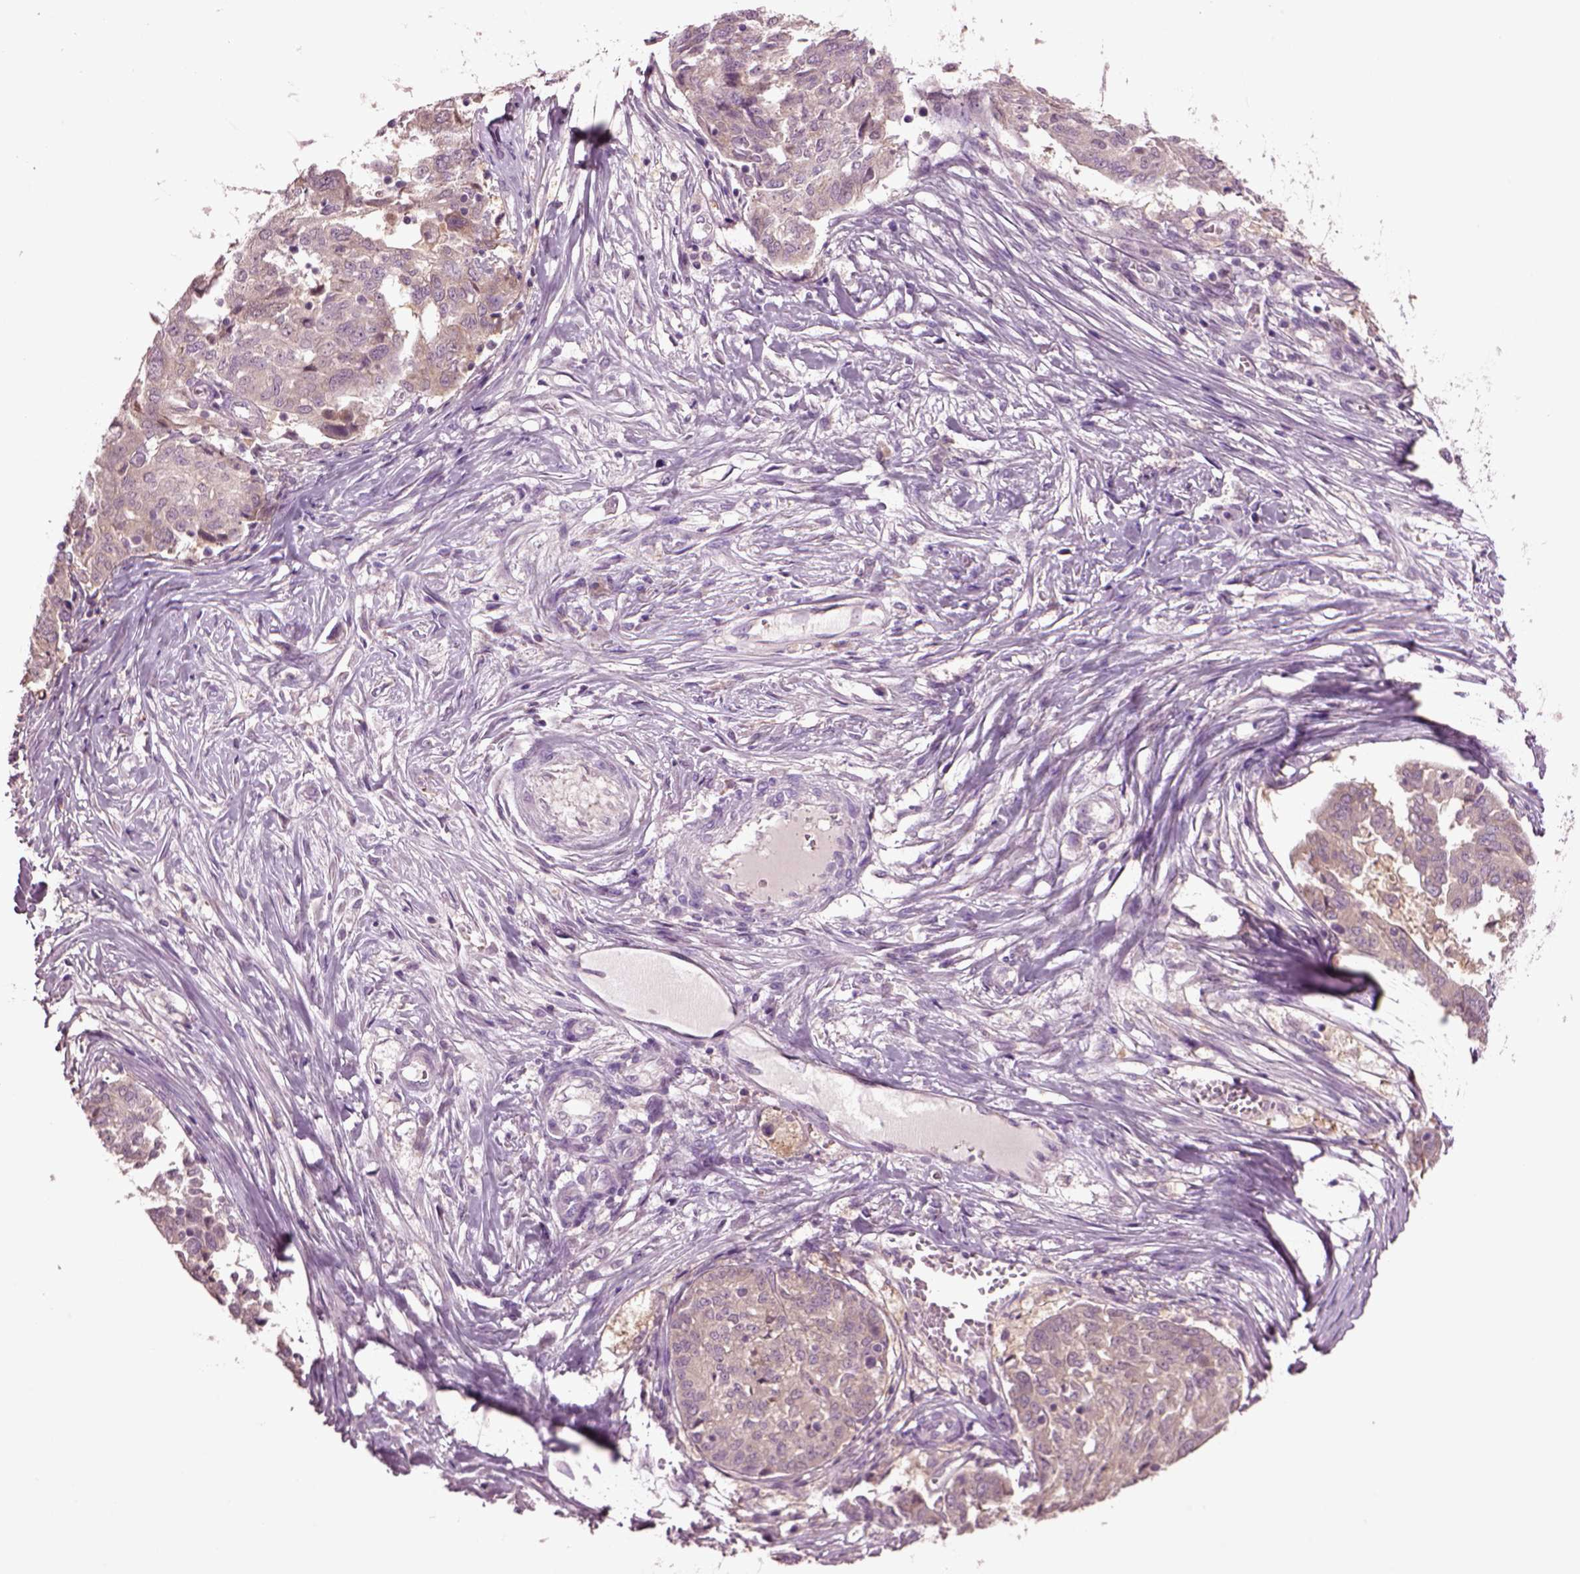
{"staining": {"intensity": "weak", "quantity": ">75%", "location": "cytoplasmic/membranous"}, "tissue": "ovarian cancer", "cell_type": "Tumor cells", "image_type": "cancer", "snomed": [{"axis": "morphology", "description": "Cystadenocarcinoma, serous, NOS"}, {"axis": "topography", "description": "Ovary"}], "caption": "A low amount of weak cytoplasmic/membranous staining is present in about >75% of tumor cells in ovarian cancer tissue.", "gene": "CLPSL1", "patient": {"sex": "female", "age": 67}}